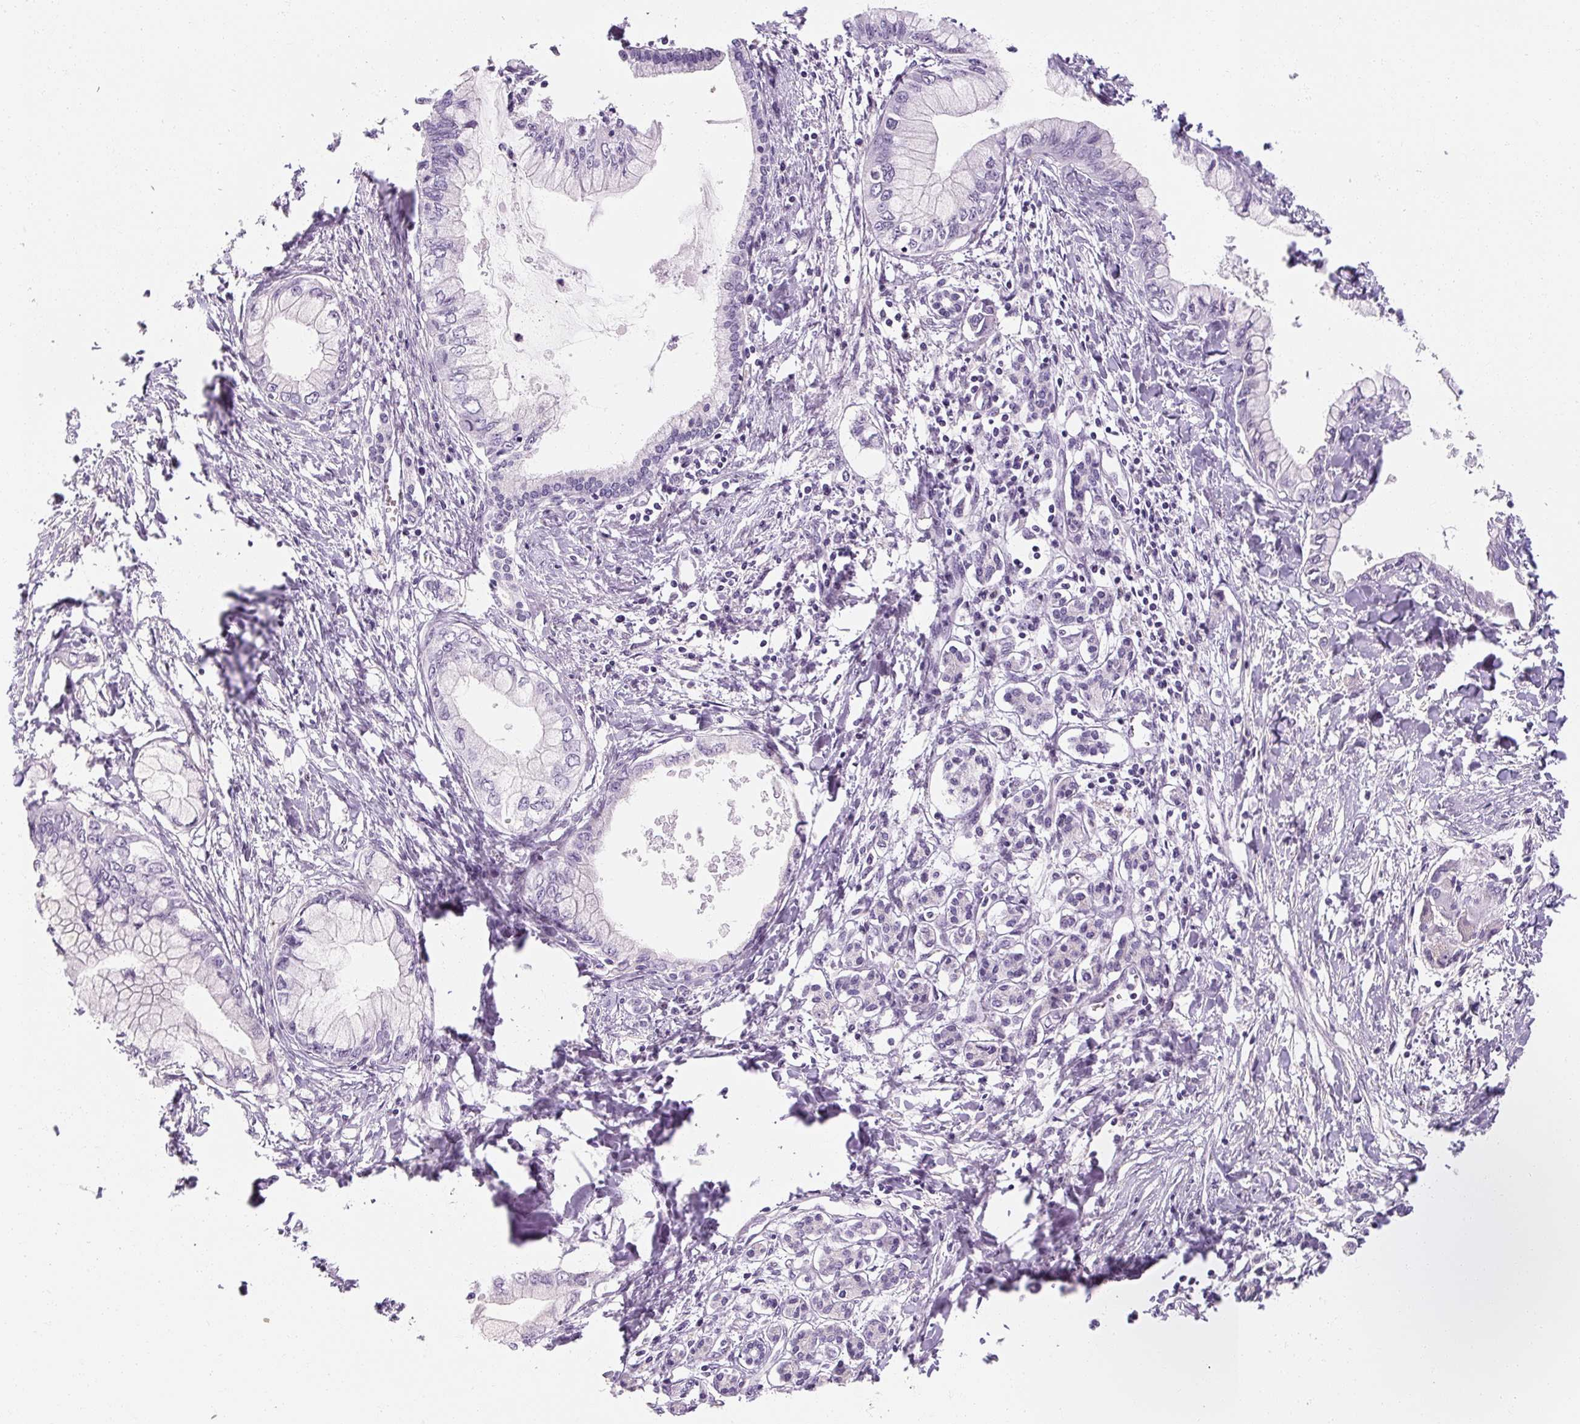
{"staining": {"intensity": "negative", "quantity": "none", "location": "none"}, "tissue": "pancreatic cancer", "cell_type": "Tumor cells", "image_type": "cancer", "snomed": [{"axis": "morphology", "description": "Adenocarcinoma, NOS"}, {"axis": "topography", "description": "Pancreas"}], "caption": "The IHC image has no significant staining in tumor cells of pancreatic cancer tissue.", "gene": "NFE2L3", "patient": {"sex": "male", "age": 48}}